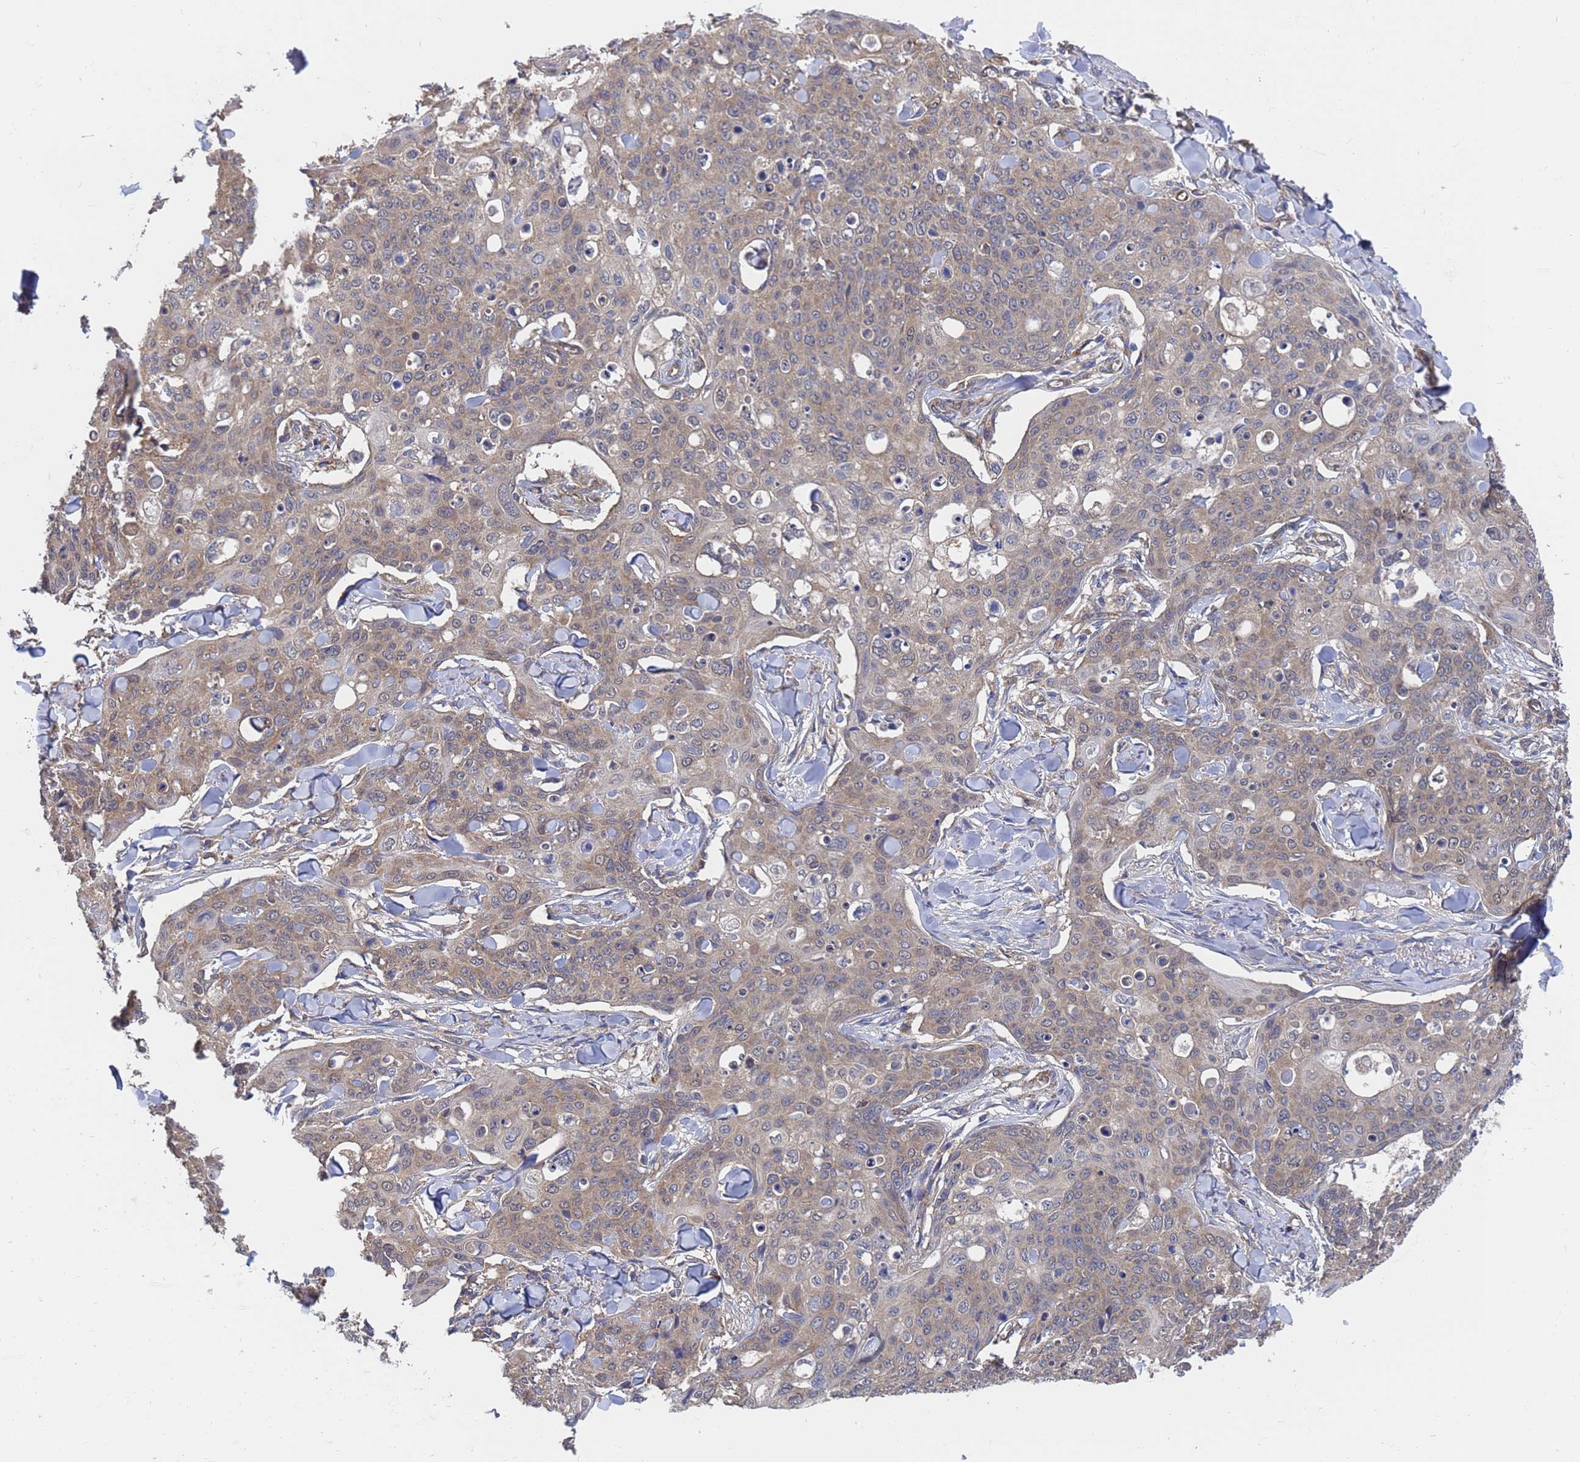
{"staining": {"intensity": "weak", "quantity": ">75%", "location": "cytoplasmic/membranous"}, "tissue": "skin cancer", "cell_type": "Tumor cells", "image_type": "cancer", "snomed": [{"axis": "morphology", "description": "Squamous cell carcinoma, NOS"}, {"axis": "topography", "description": "Skin"}, {"axis": "topography", "description": "Vulva"}], "caption": "Immunohistochemistry (IHC) of skin cancer (squamous cell carcinoma) exhibits low levels of weak cytoplasmic/membranous expression in approximately >75% of tumor cells. (Brightfield microscopy of DAB IHC at high magnification).", "gene": "ALS2CL", "patient": {"sex": "female", "age": 85}}